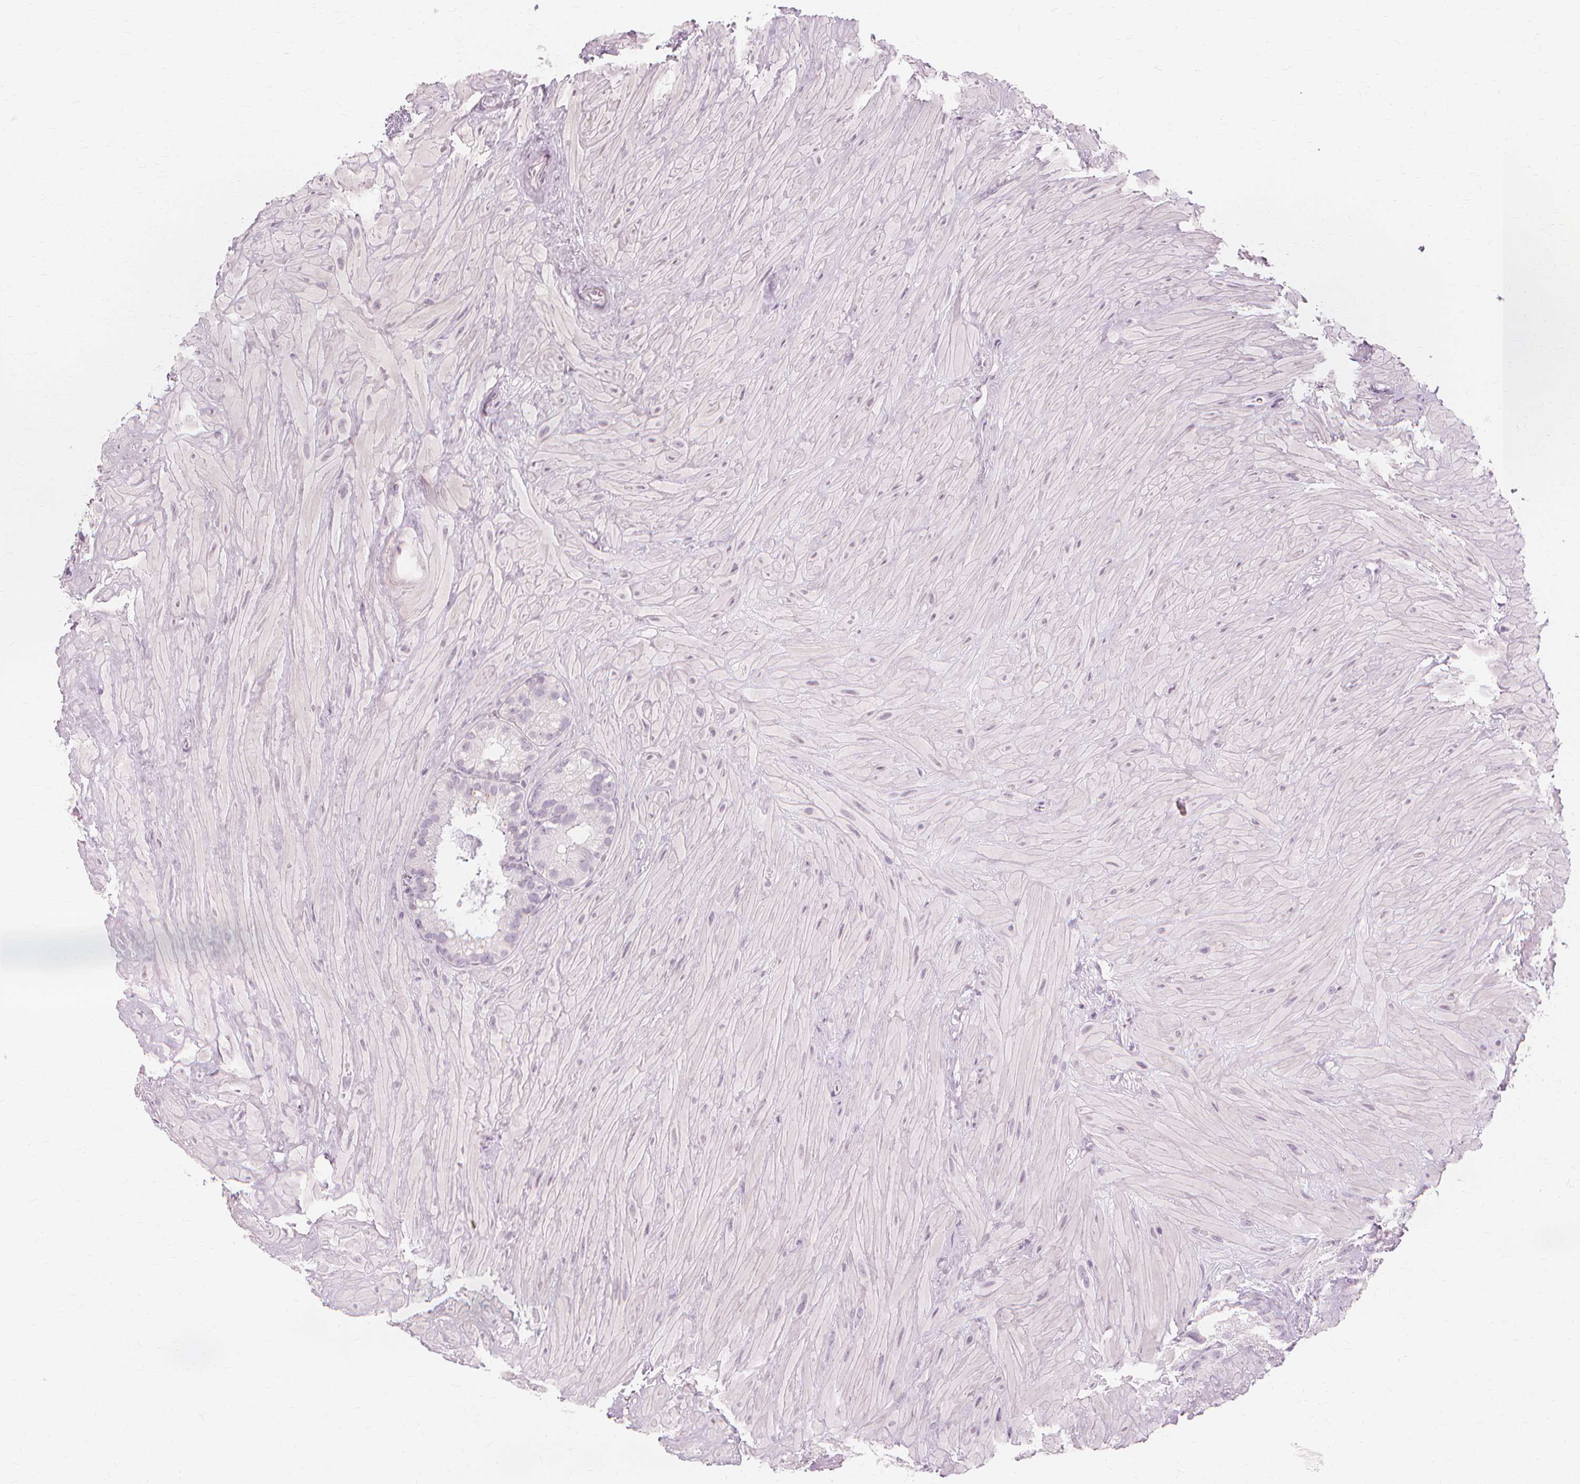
{"staining": {"intensity": "negative", "quantity": "none", "location": "none"}, "tissue": "seminal vesicle", "cell_type": "Glandular cells", "image_type": "normal", "snomed": [{"axis": "morphology", "description": "Normal tissue, NOS"}, {"axis": "topography", "description": "Seminal veicle"}], "caption": "DAB immunohistochemical staining of normal human seminal vesicle displays no significant staining in glandular cells. Brightfield microscopy of immunohistochemistry stained with DAB (brown) and hematoxylin (blue), captured at high magnification.", "gene": "NXPE1", "patient": {"sex": "male", "age": 60}}